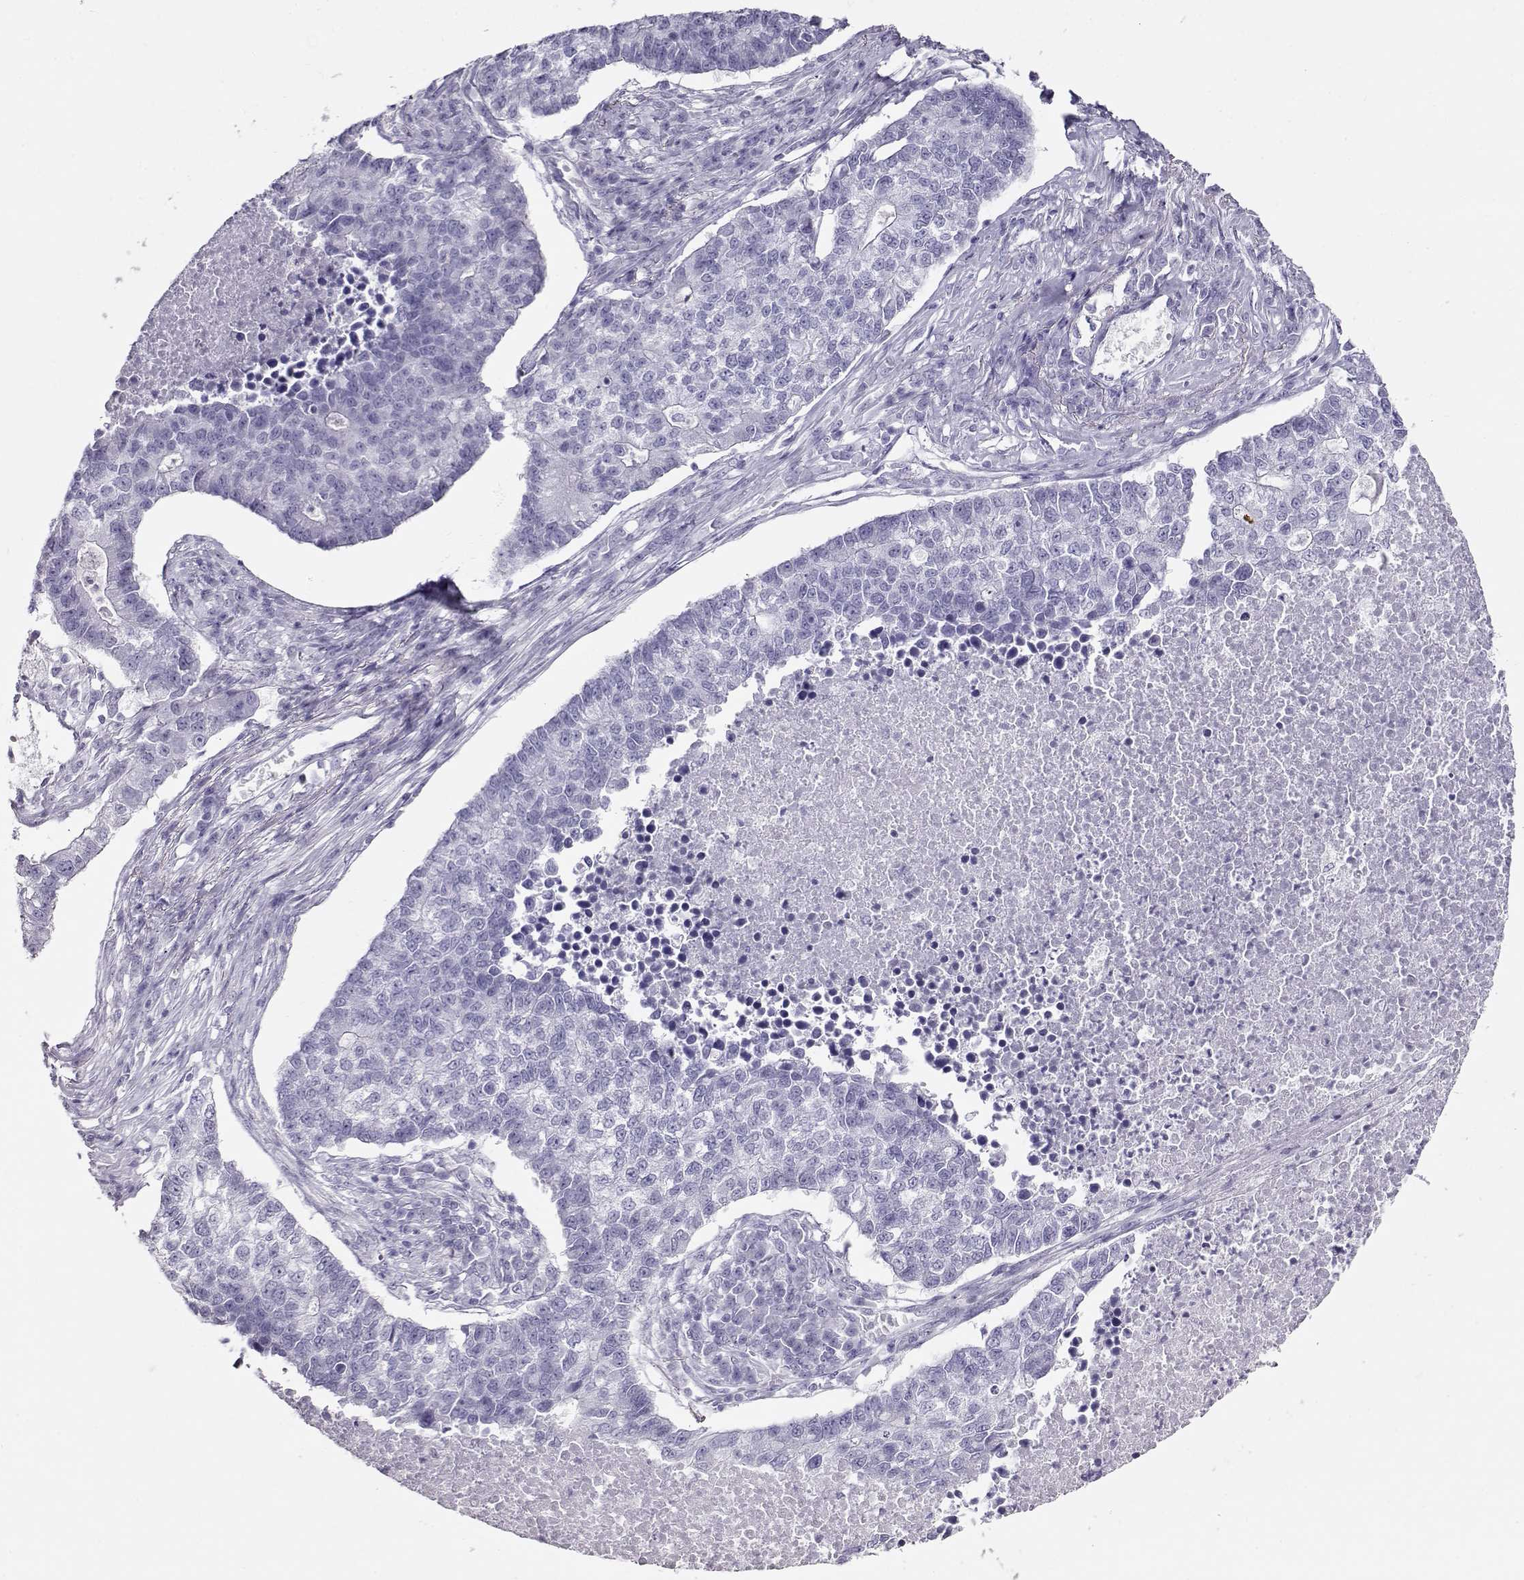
{"staining": {"intensity": "negative", "quantity": "none", "location": "none"}, "tissue": "lung cancer", "cell_type": "Tumor cells", "image_type": "cancer", "snomed": [{"axis": "morphology", "description": "Adenocarcinoma, NOS"}, {"axis": "topography", "description": "Lung"}], "caption": "Tumor cells are negative for brown protein staining in lung cancer (adenocarcinoma).", "gene": "ACTN2", "patient": {"sex": "male", "age": 57}}